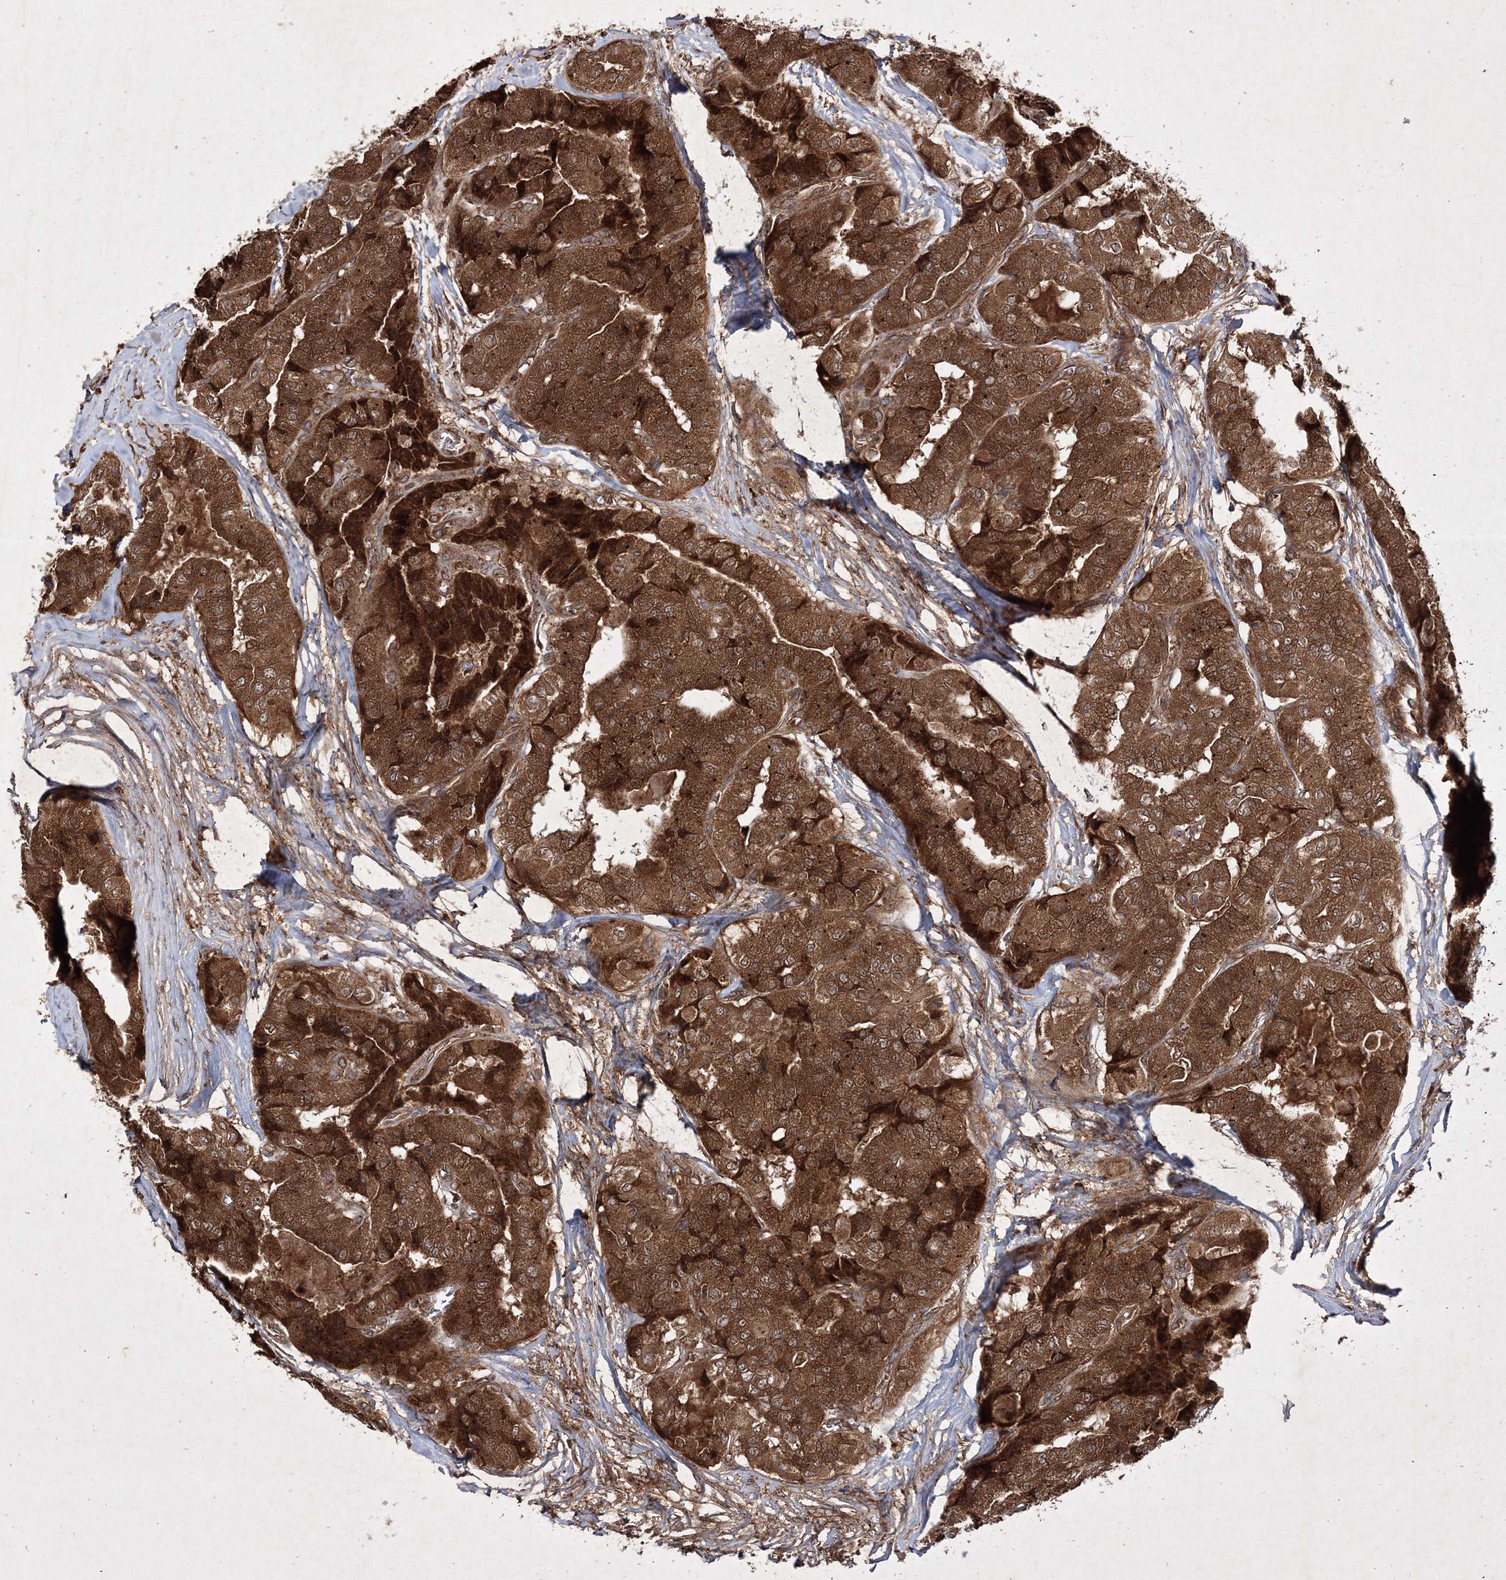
{"staining": {"intensity": "strong", "quantity": ">75%", "location": "cytoplasmic/membranous"}, "tissue": "thyroid cancer", "cell_type": "Tumor cells", "image_type": "cancer", "snomed": [{"axis": "morphology", "description": "Papillary adenocarcinoma, NOS"}, {"axis": "topography", "description": "Thyroid gland"}], "caption": "Immunohistochemical staining of thyroid cancer exhibits high levels of strong cytoplasmic/membranous protein staining in approximately >75% of tumor cells.", "gene": "DNAJC13", "patient": {"sex": "female", "age": 59}}